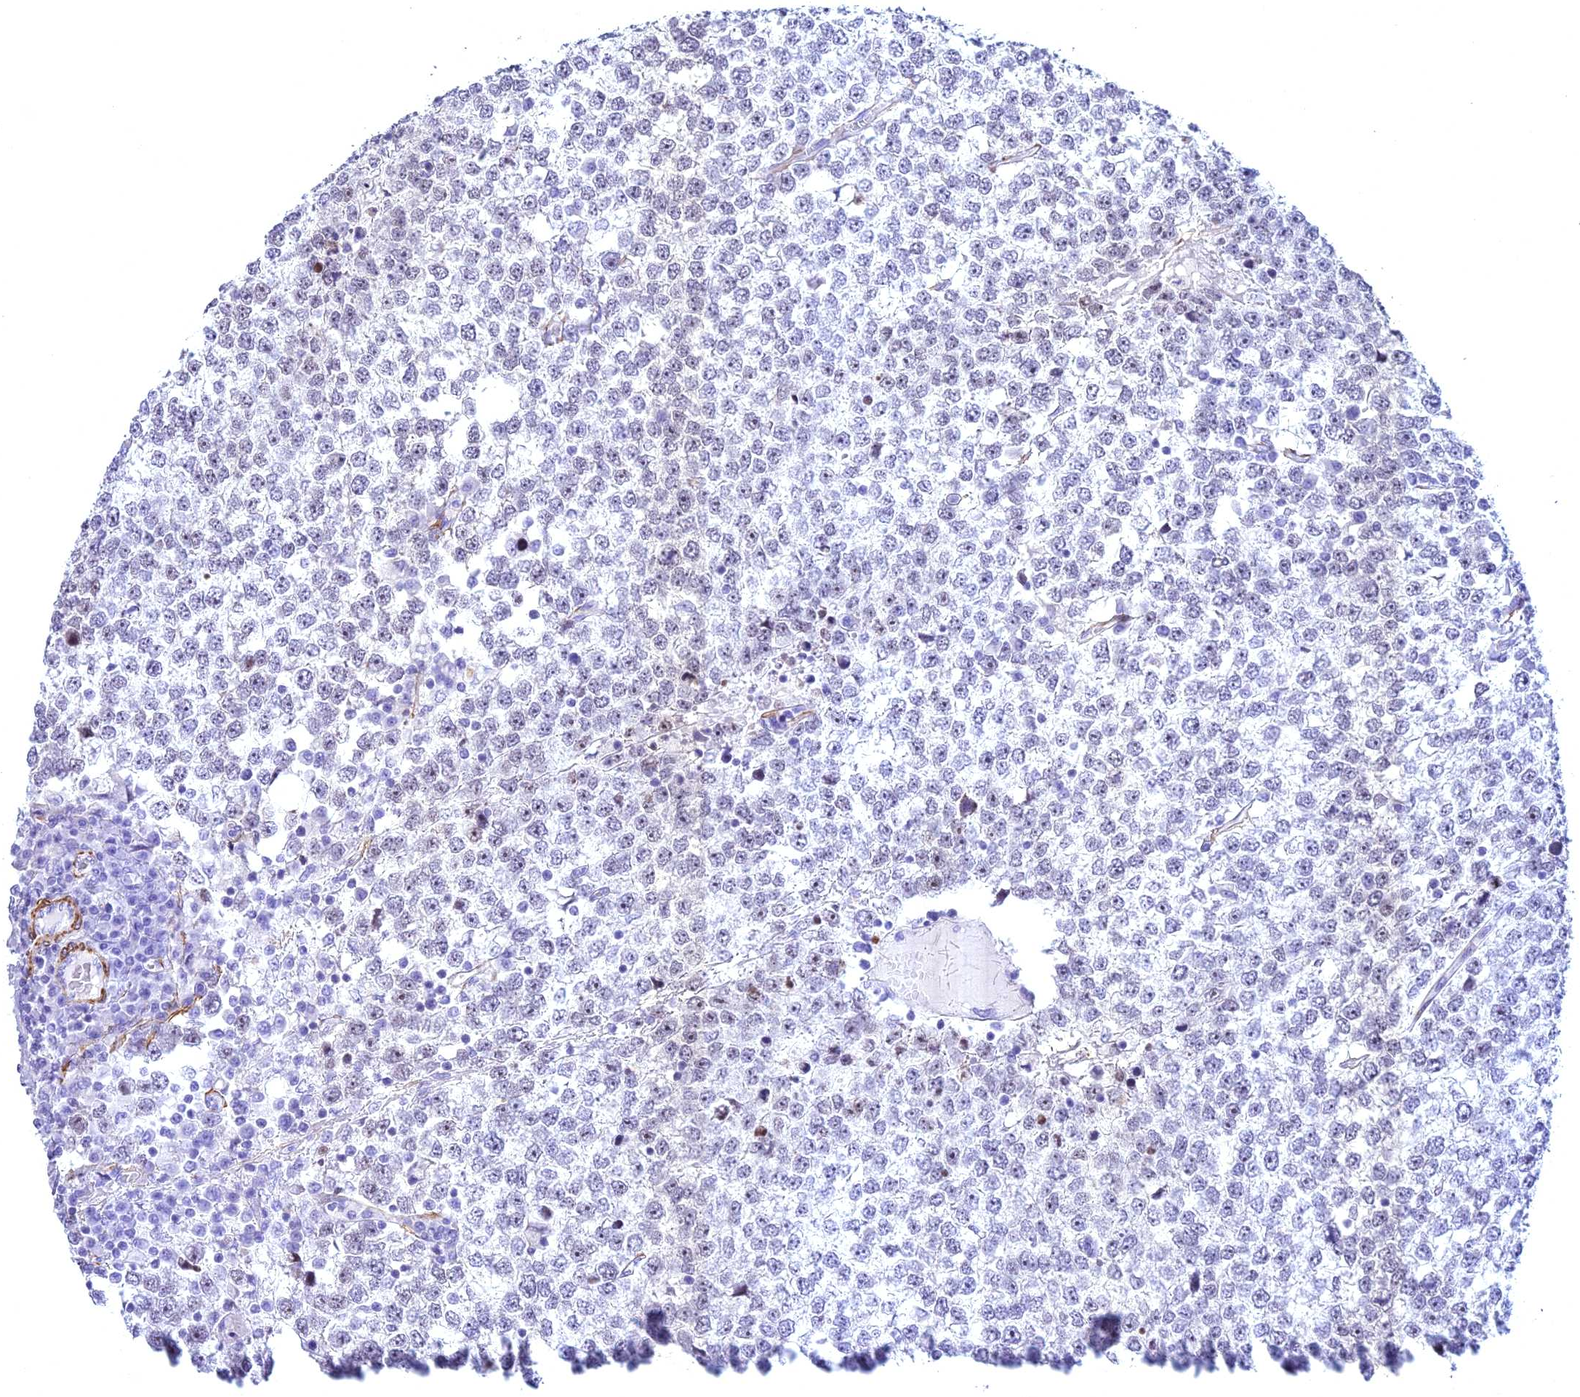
{"staining": {"intensity": "weak", "quantity": "<25%", "location": "nuclear"}, "tissue": "testis cancer", "cell_type": "Tumor cells", "image_type": "cancer", "snomed": [{"axis": "morphology", "description": "Seminoma, NOS"}, {"axis": "topography", "description": "Testis"}], "caption": "Histopathology image shows no protein positivity in tumor cells of testis cancer tissue.", "gene": "CENPV", "patient": {"sex": "male", "age": 65}}